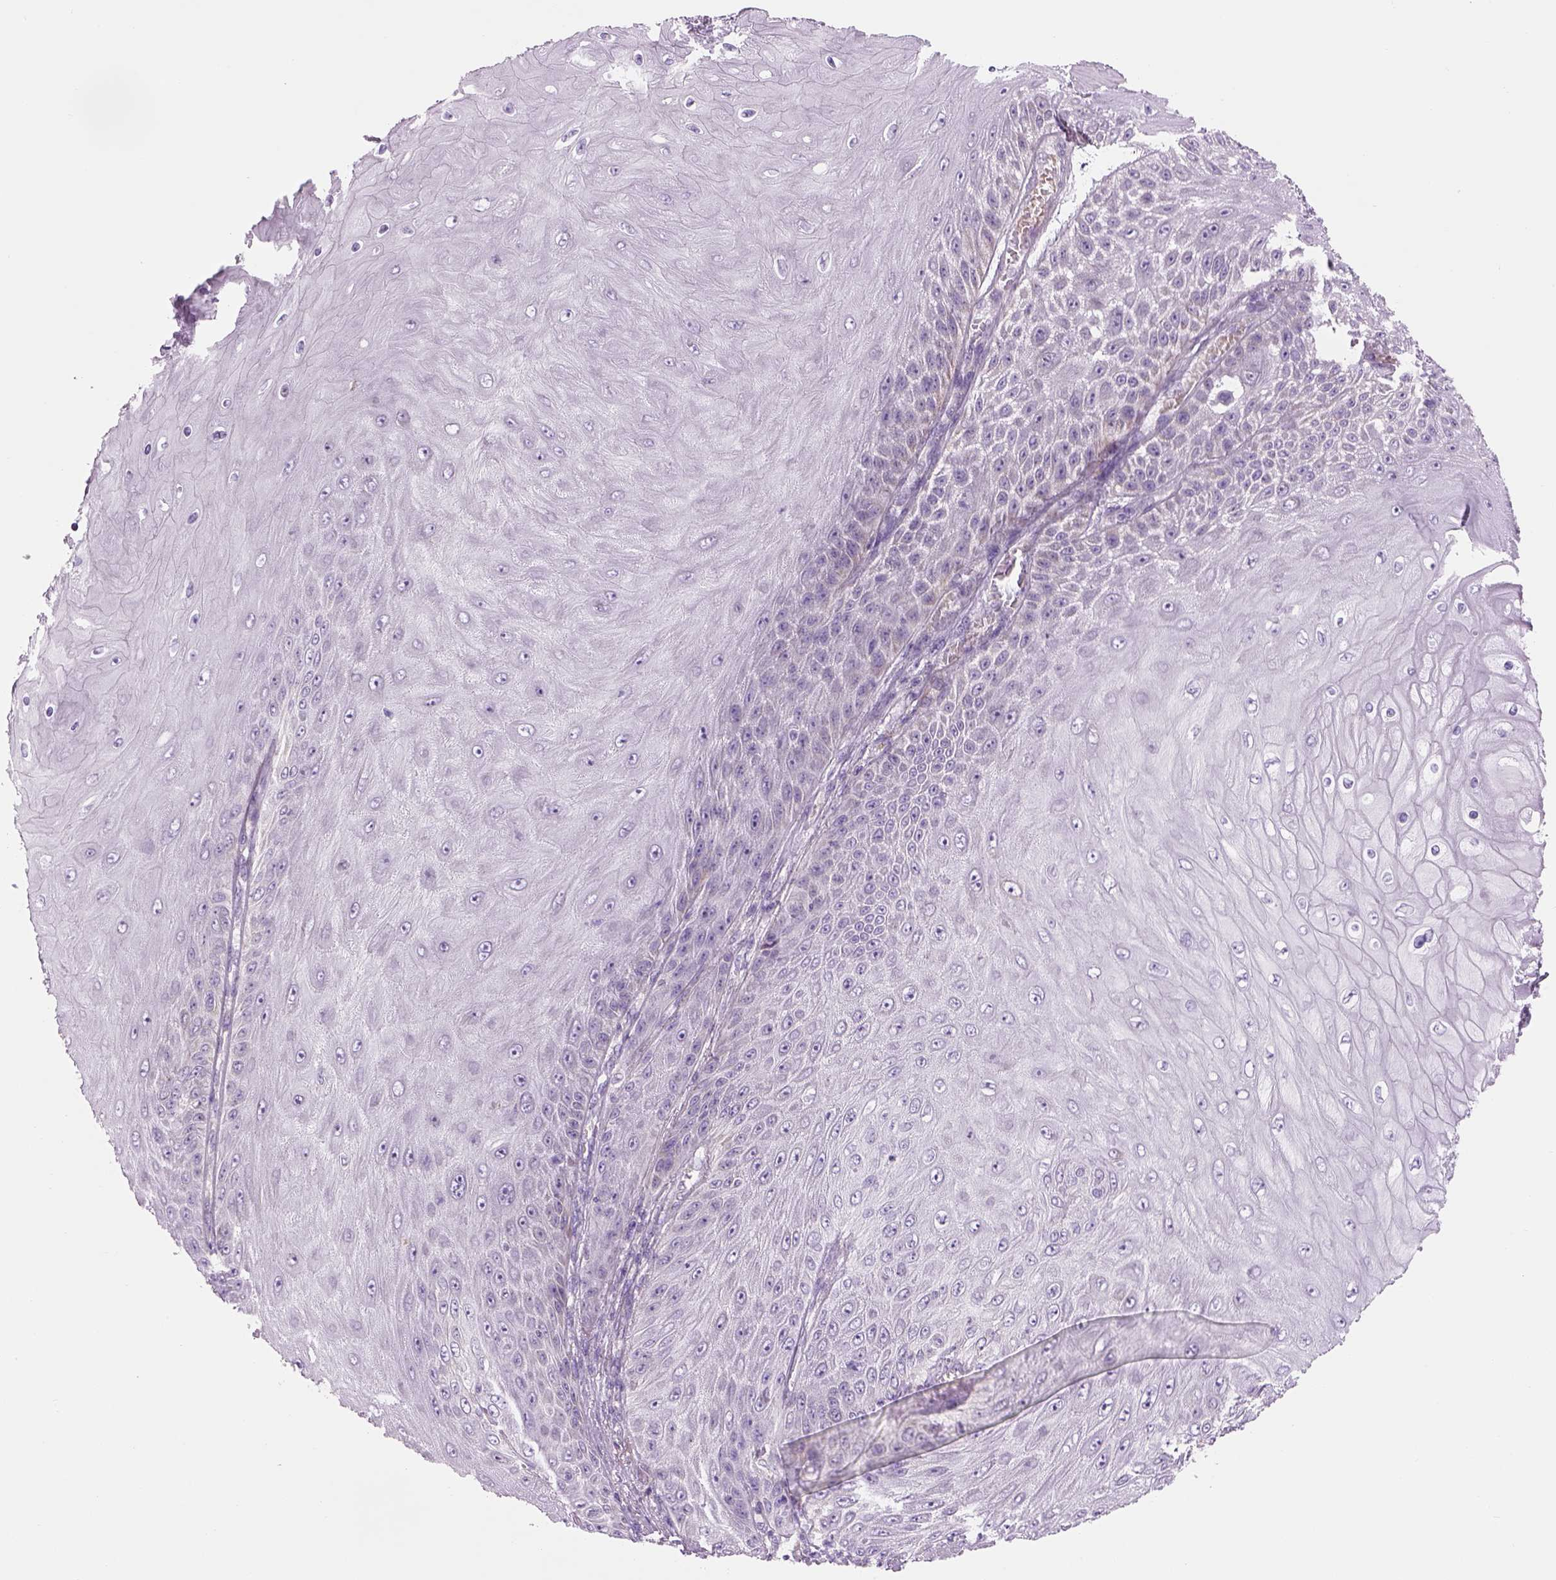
{"staining": {"intensity": "negative", "quantity": "none", "location": "none"}, "tissue": "skin cancer", "cell_type": "Tumor cells", "image_type": "cancer", "snomed": [{"axis": "morphology", "description": "Squamous cell carcinoma, NOS"}, {"axis": "topography", "description": "Skin"}], "caption": "This is a micrograph of immunohistochemistry (IHC) staining of skin cancer, which shows no expression in tumor cells. (Immunohistochemistry (ihc), brightfield microscopy, high magnification).", "gene": "IFT52", "patient": {"sex": "male", "age": 62}}